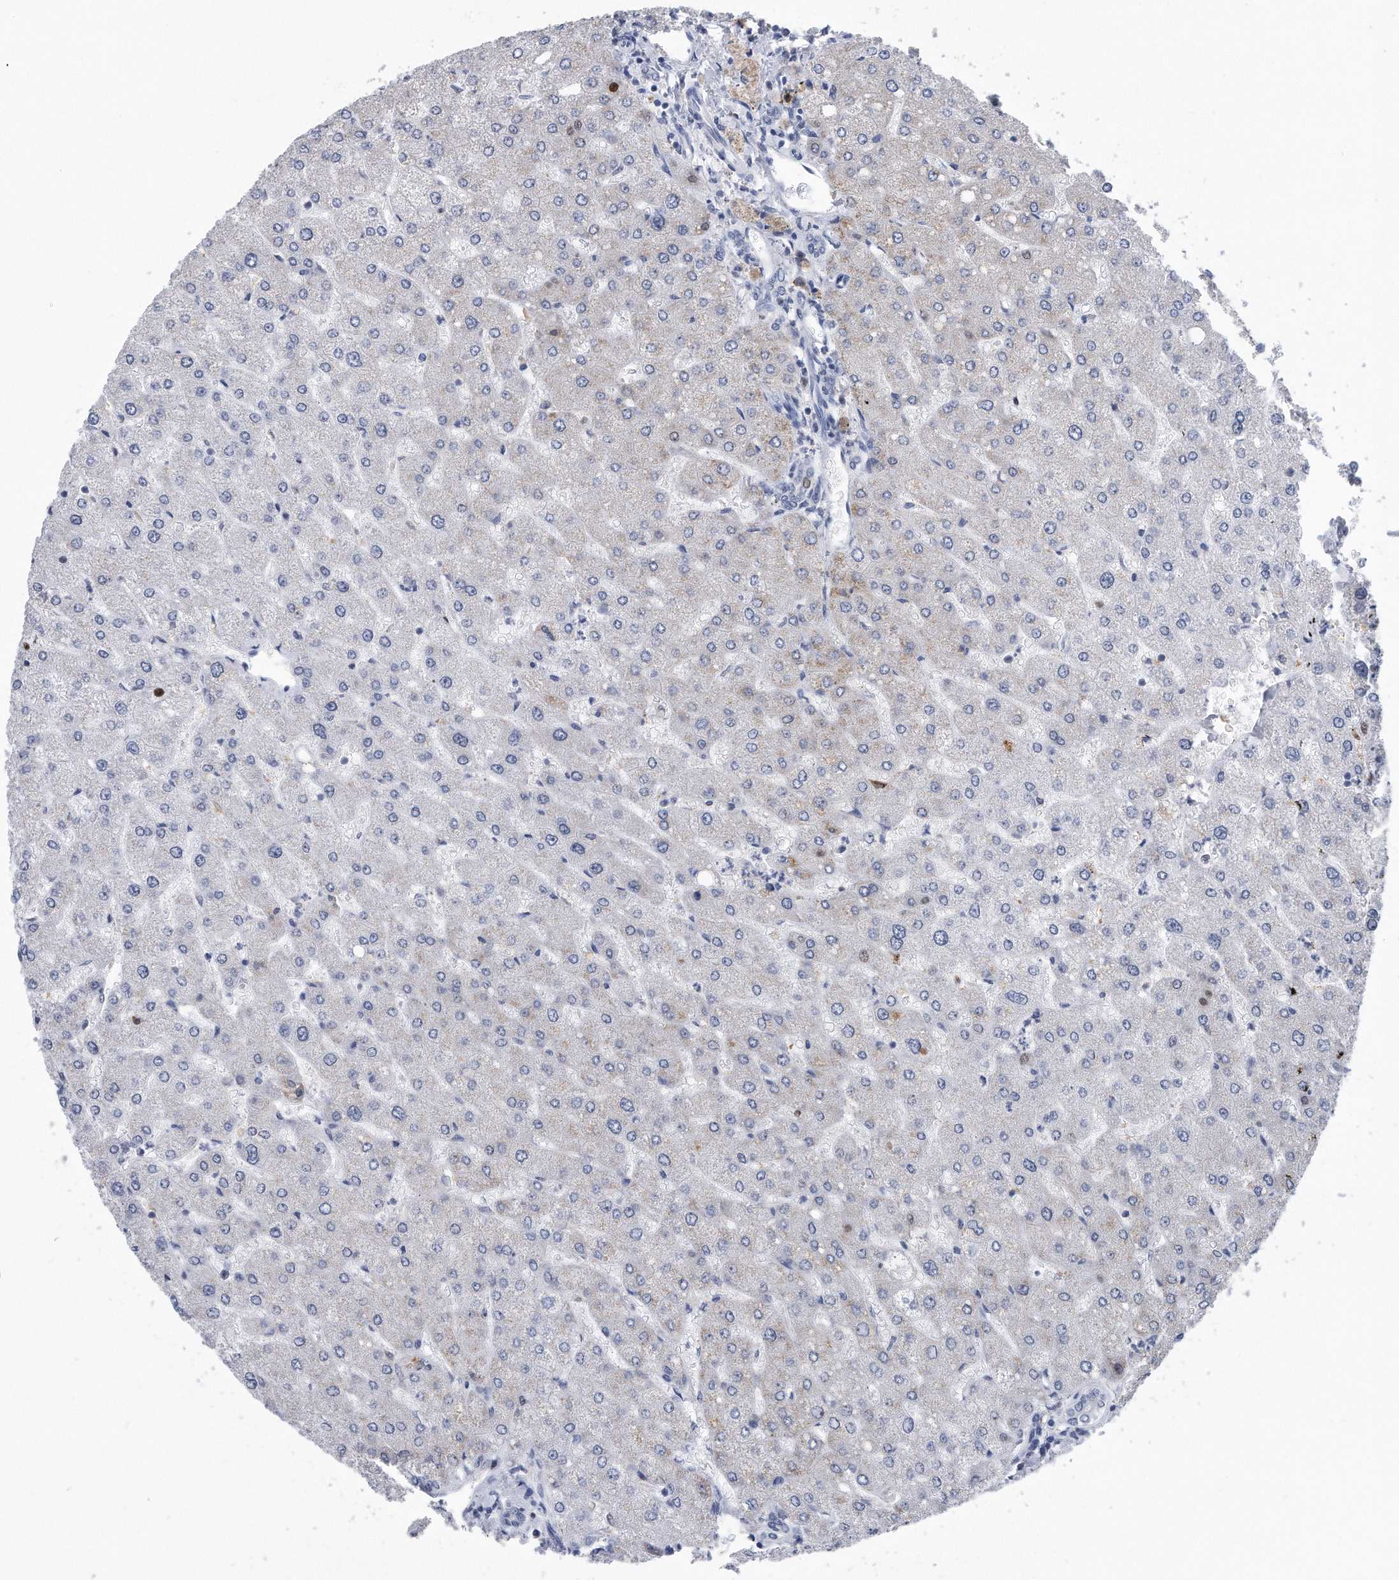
{"staining": {"intensity": "negative", "quantity": "none", "location": "none"}, "tissue": "liver", "cell_type": "Cholangiocytes", "image_type": "normal", "snomed": [{"axis": "morphology", "description": "Normal tissue, NOS"}, {"axis": "topography", "description": "Liver"}], "caption": "IHC photomicrograph of unremarkable liver: liver stained with DAB (3,3'-diaminobenzidine) exhibits no significant protein expression in cholangiocytes.", "gene": "PCNA", "patient": {"sex": "male", "age": 55}}